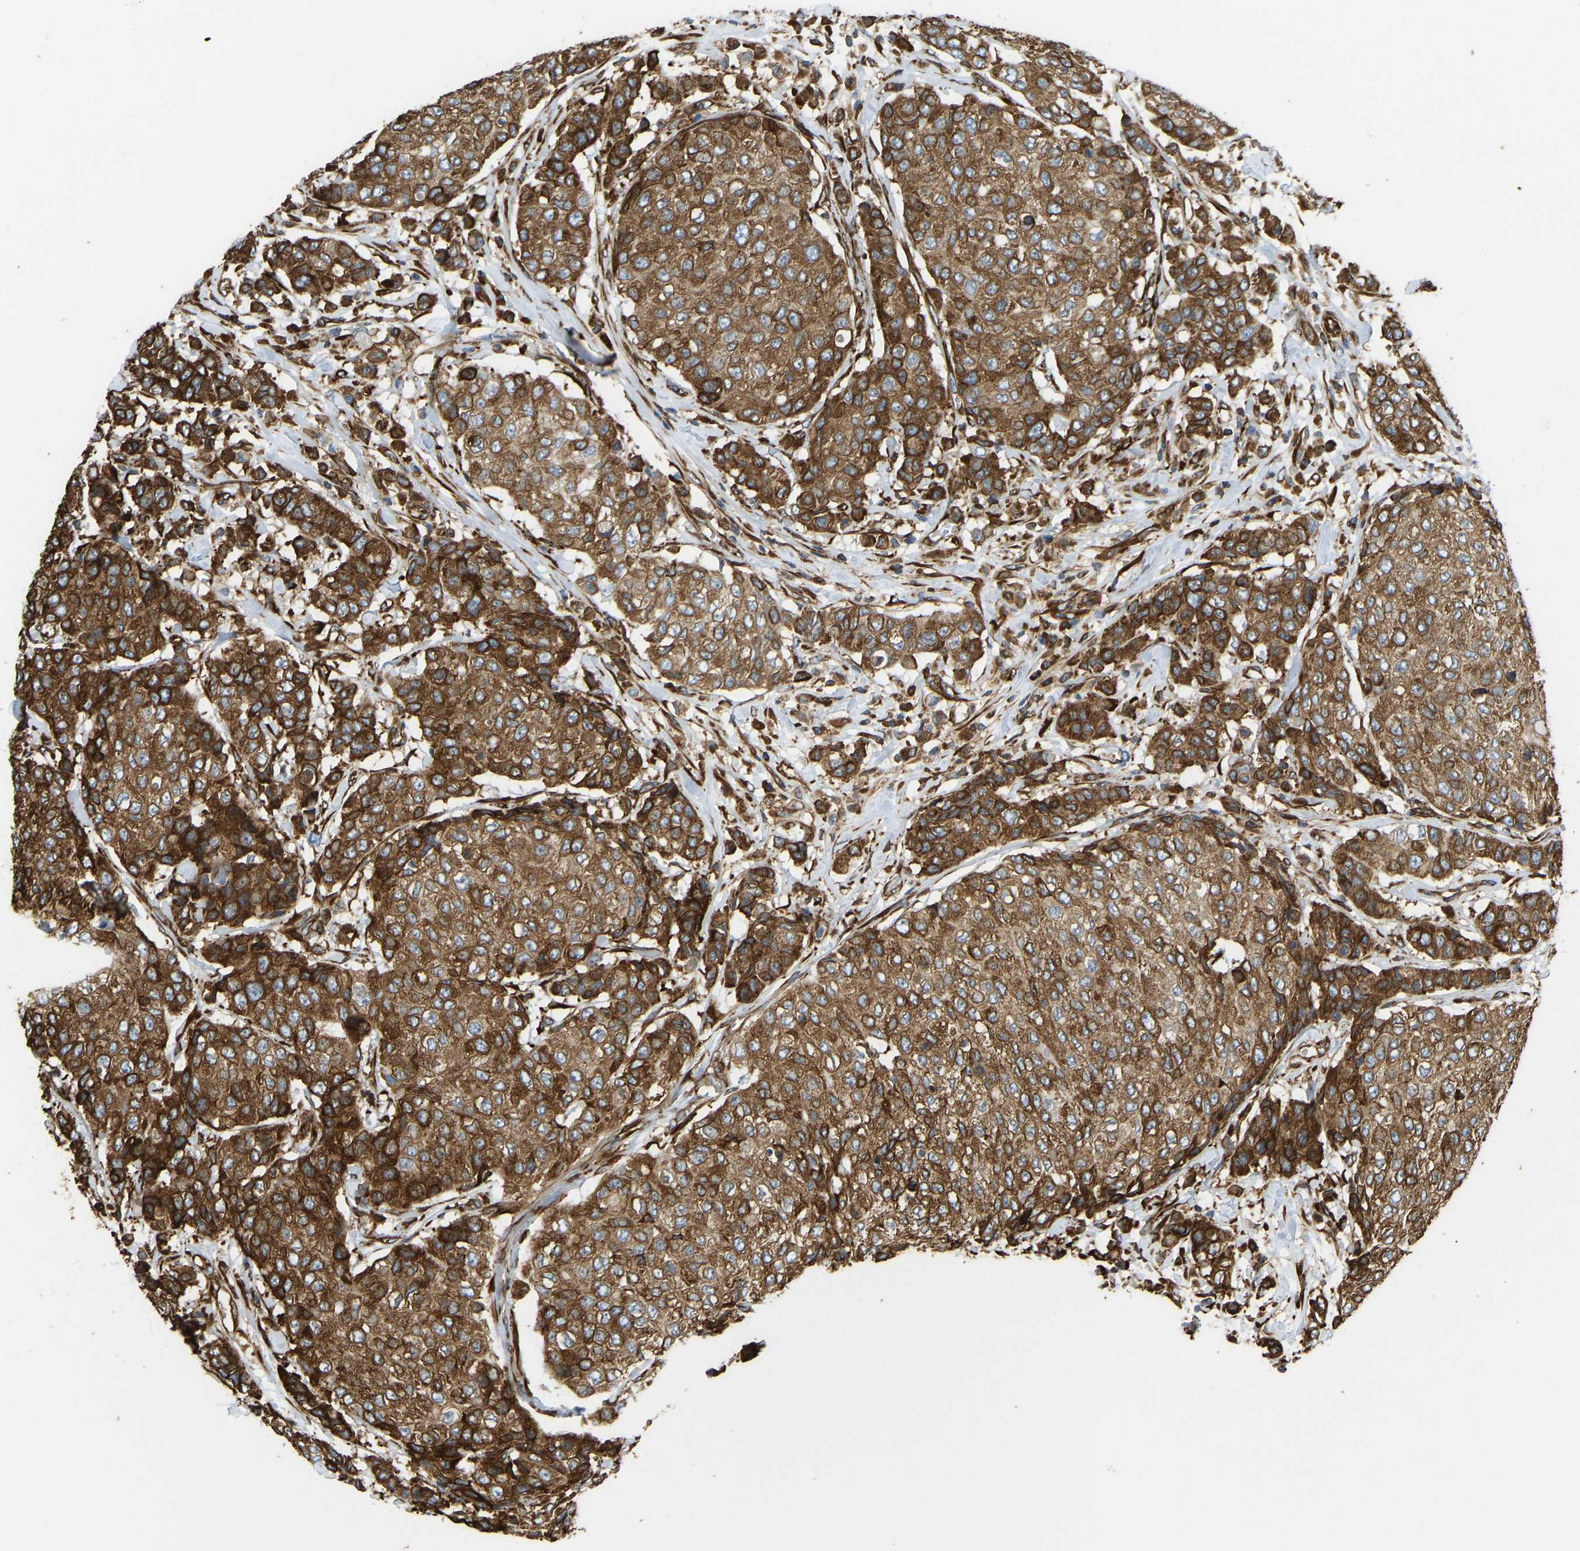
{"staining": {"intensity": "strong", "quantity": ">75%", "location": "cytoplasmic/membranous"}, "tissue": "breast cancer", "cell_type": "Tumor cells", "image_type": "cancer", "snomed": [{"axis": "morphology", "description": "Duct carcinoma"}, {"axis": "topography", "description": "Breast"}], "caption": "Immunohistochemical staining of invasive ductal carcinoma (breast) shows strong cytoplasmic/membranous protein staining in about >75% of tumor cells. (IHC, brightfield microscopy, high magnification).", "gene": "BEX3", "patient": {"sex": "female", "age": 27}}